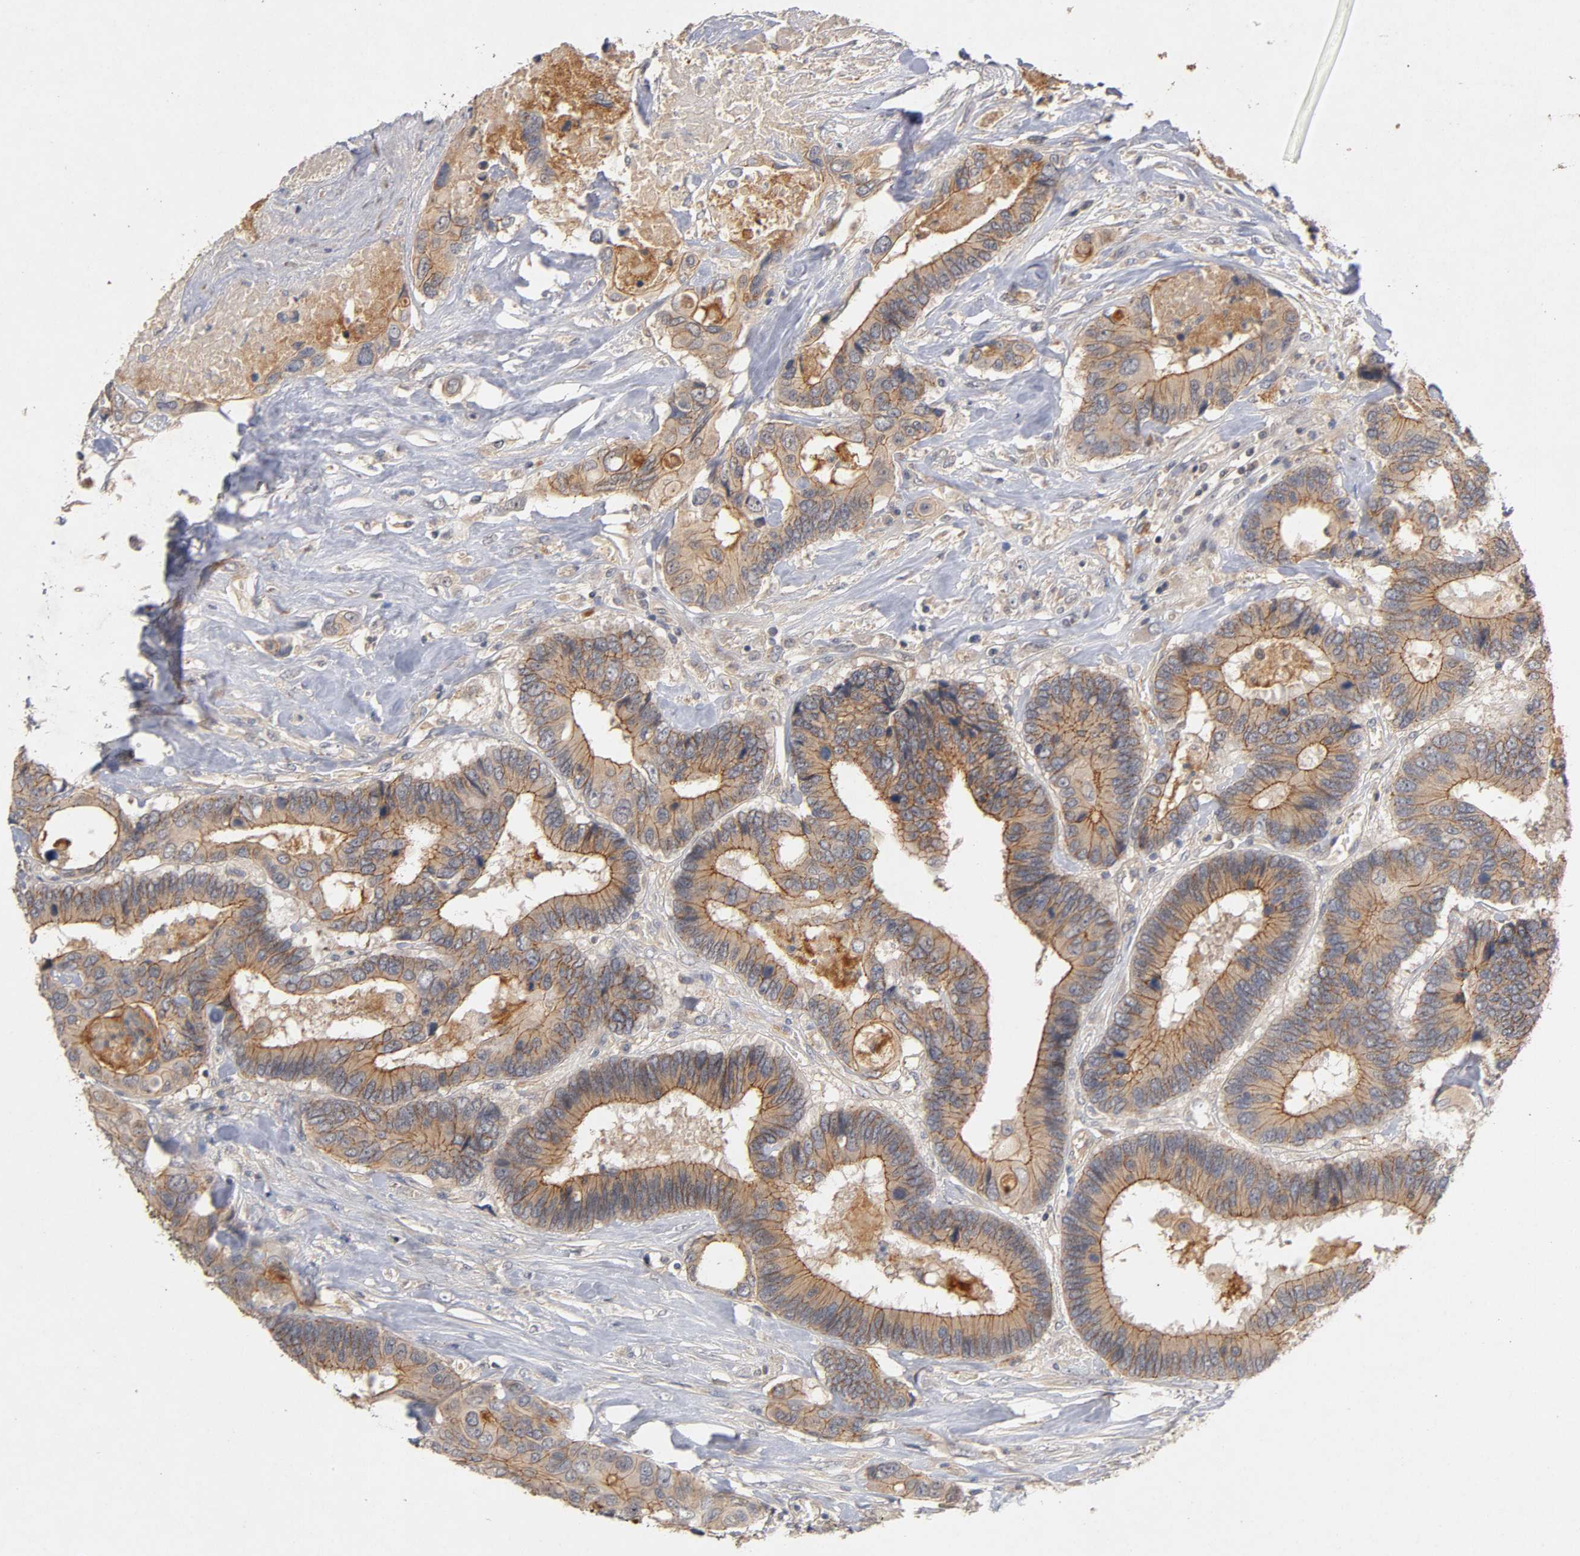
{"staining": {"intensity": "moderate", "quantity": ">75%", "location": "cytoplasmic/membranous"}, "tissue": "colorectal cancer", "cell_type": "Tumor cells", "image_type": "cancer", "snomed": [{"axis": "morphology", "description": "Adenocarcinoma, NOS"}, {"axis": "topography", "description": "Rectum"}], "caption": "Immunohistochemistry of colorectal cancer displays medium levels of moderate cytoplasmic/membranous expression in approximately >75% of tumor cells.", "gene": "PDZD11", "patient": {"sex": "male", "age": 55}}